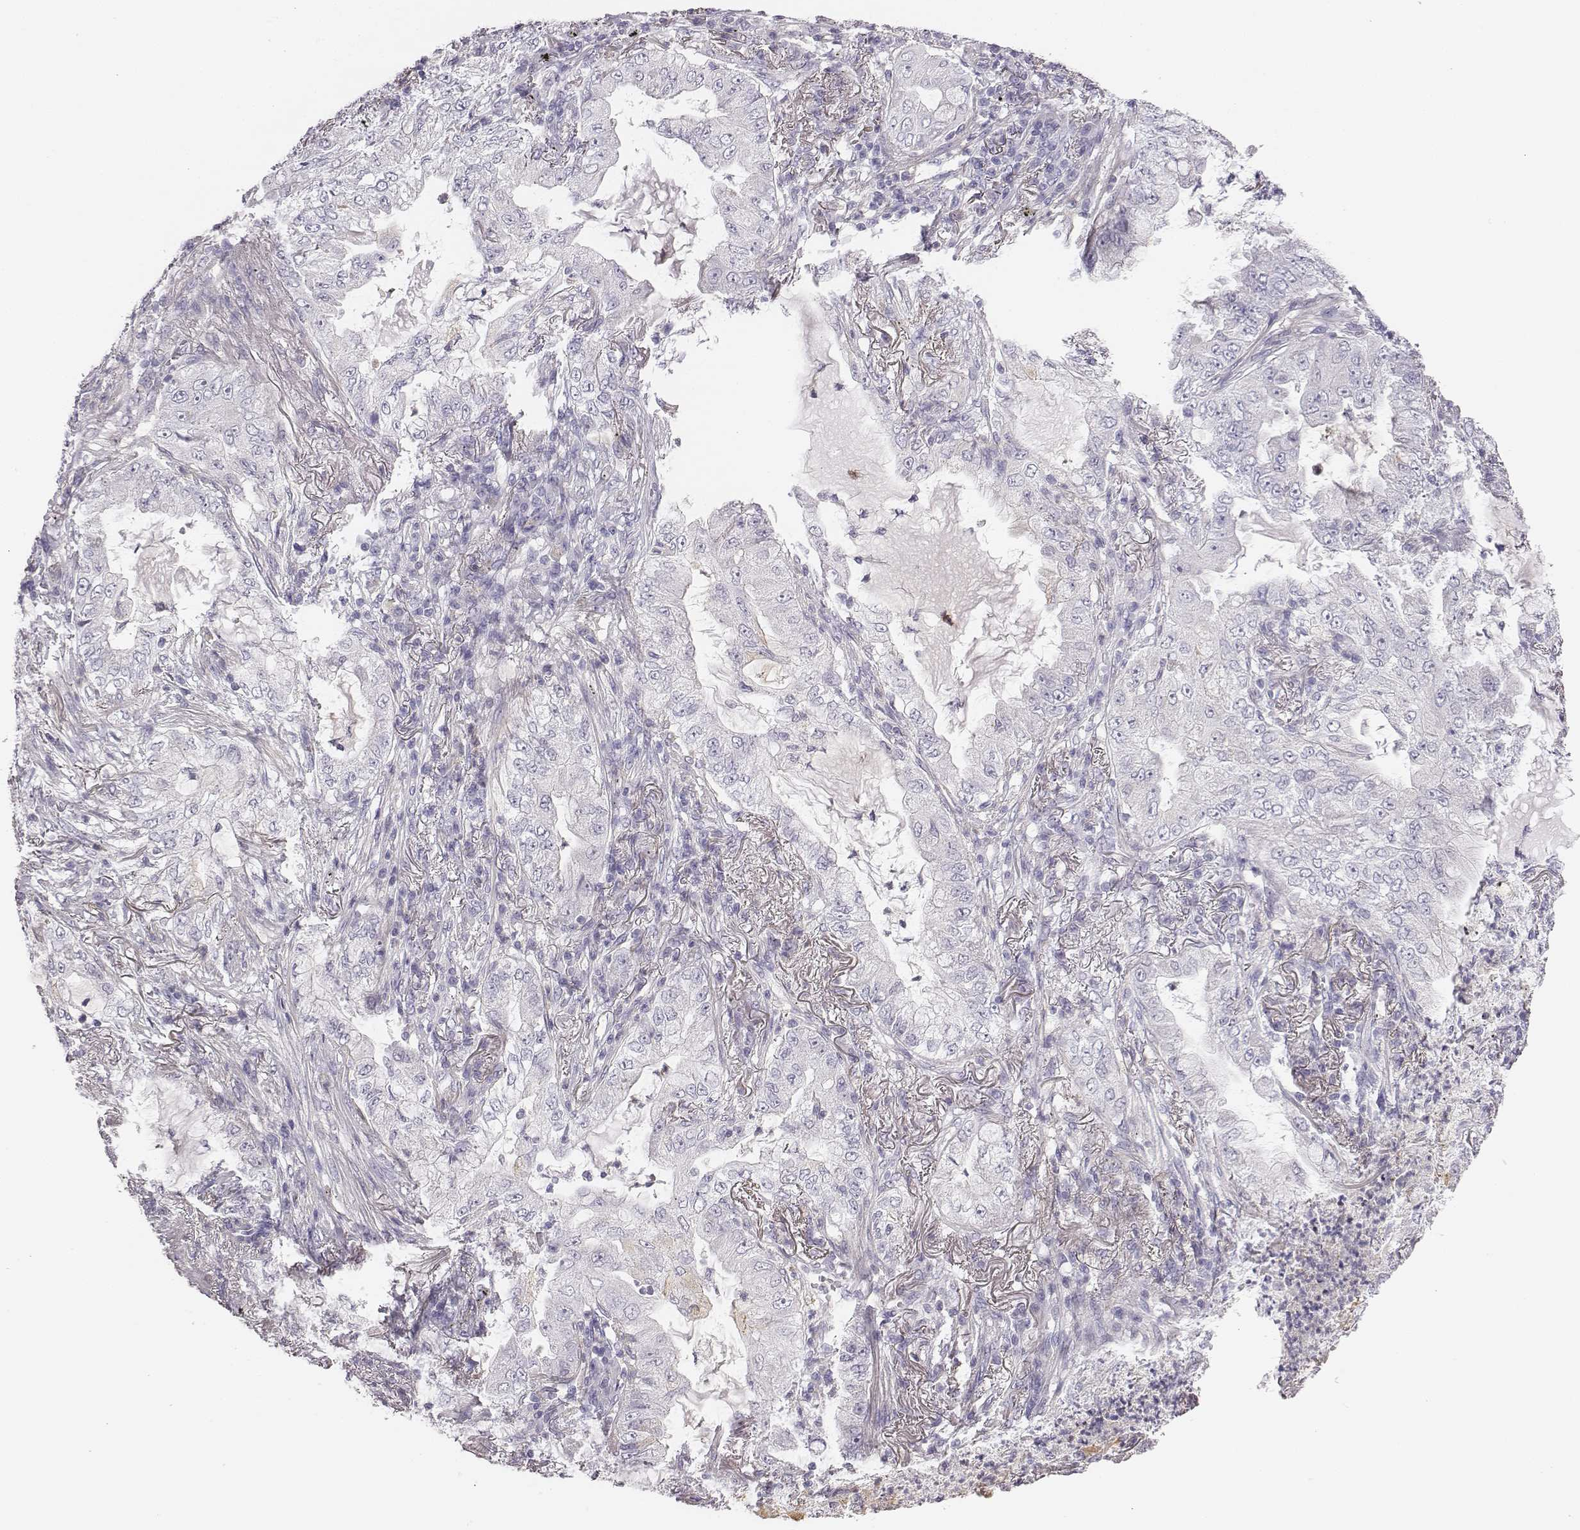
{"staining": {"intensity": "negative", "quantity": "none", "location": "none"}, "tissue": "lung cancer", "cell_type": "Tumor cells", "image_type": "cancer", "snomed": [{"axis": "morphology", "description": "Adenocarcinoma, NOS"}, {"axis": "topography", "description": "Lung"}], "caption": "Tumor cells show no significant protein staining in adenocarcinoma (lung).", "gene": "ADAM7", "patient": {"sex": "female", "age": 73}}